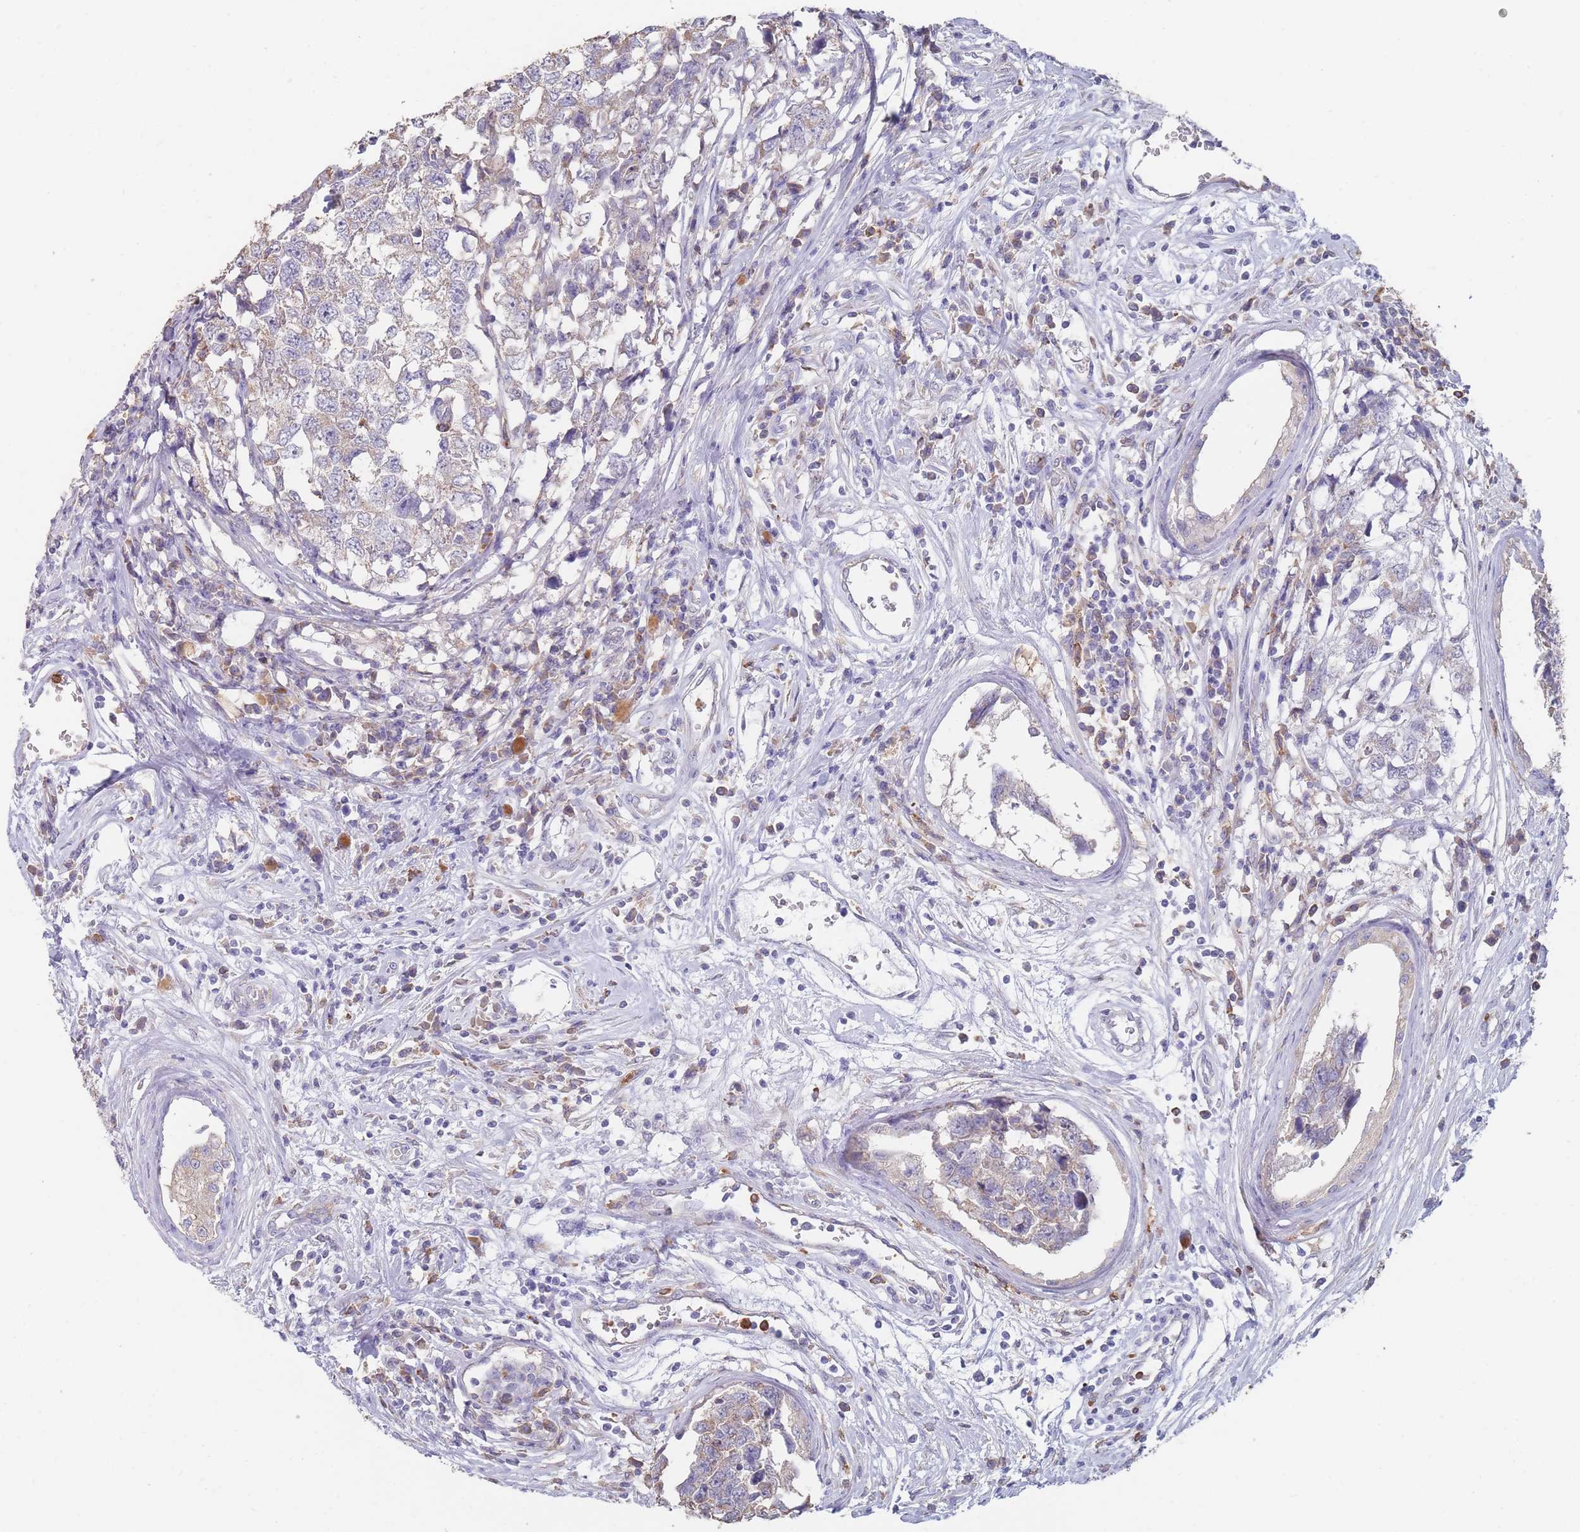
{"staining": {"intensity": "weak", "quantity": "<25%", "location": "cytoplasmic/membranous"}, "tissue": "testis cancer", "cell_type": "Tumor cells", "image_type": "cancer", "snomed": [{"axis": "morphology", "description": "Carcinoma, Embryonal, NOS"}, {"axis": "topography", "description": "Testis"}], "caption": "The photomicrograph exhibits no significant staining in tumor cells of testis cancer.", "gene": "CLEC12A", "patient": {"sex": "male", "age": 22}}